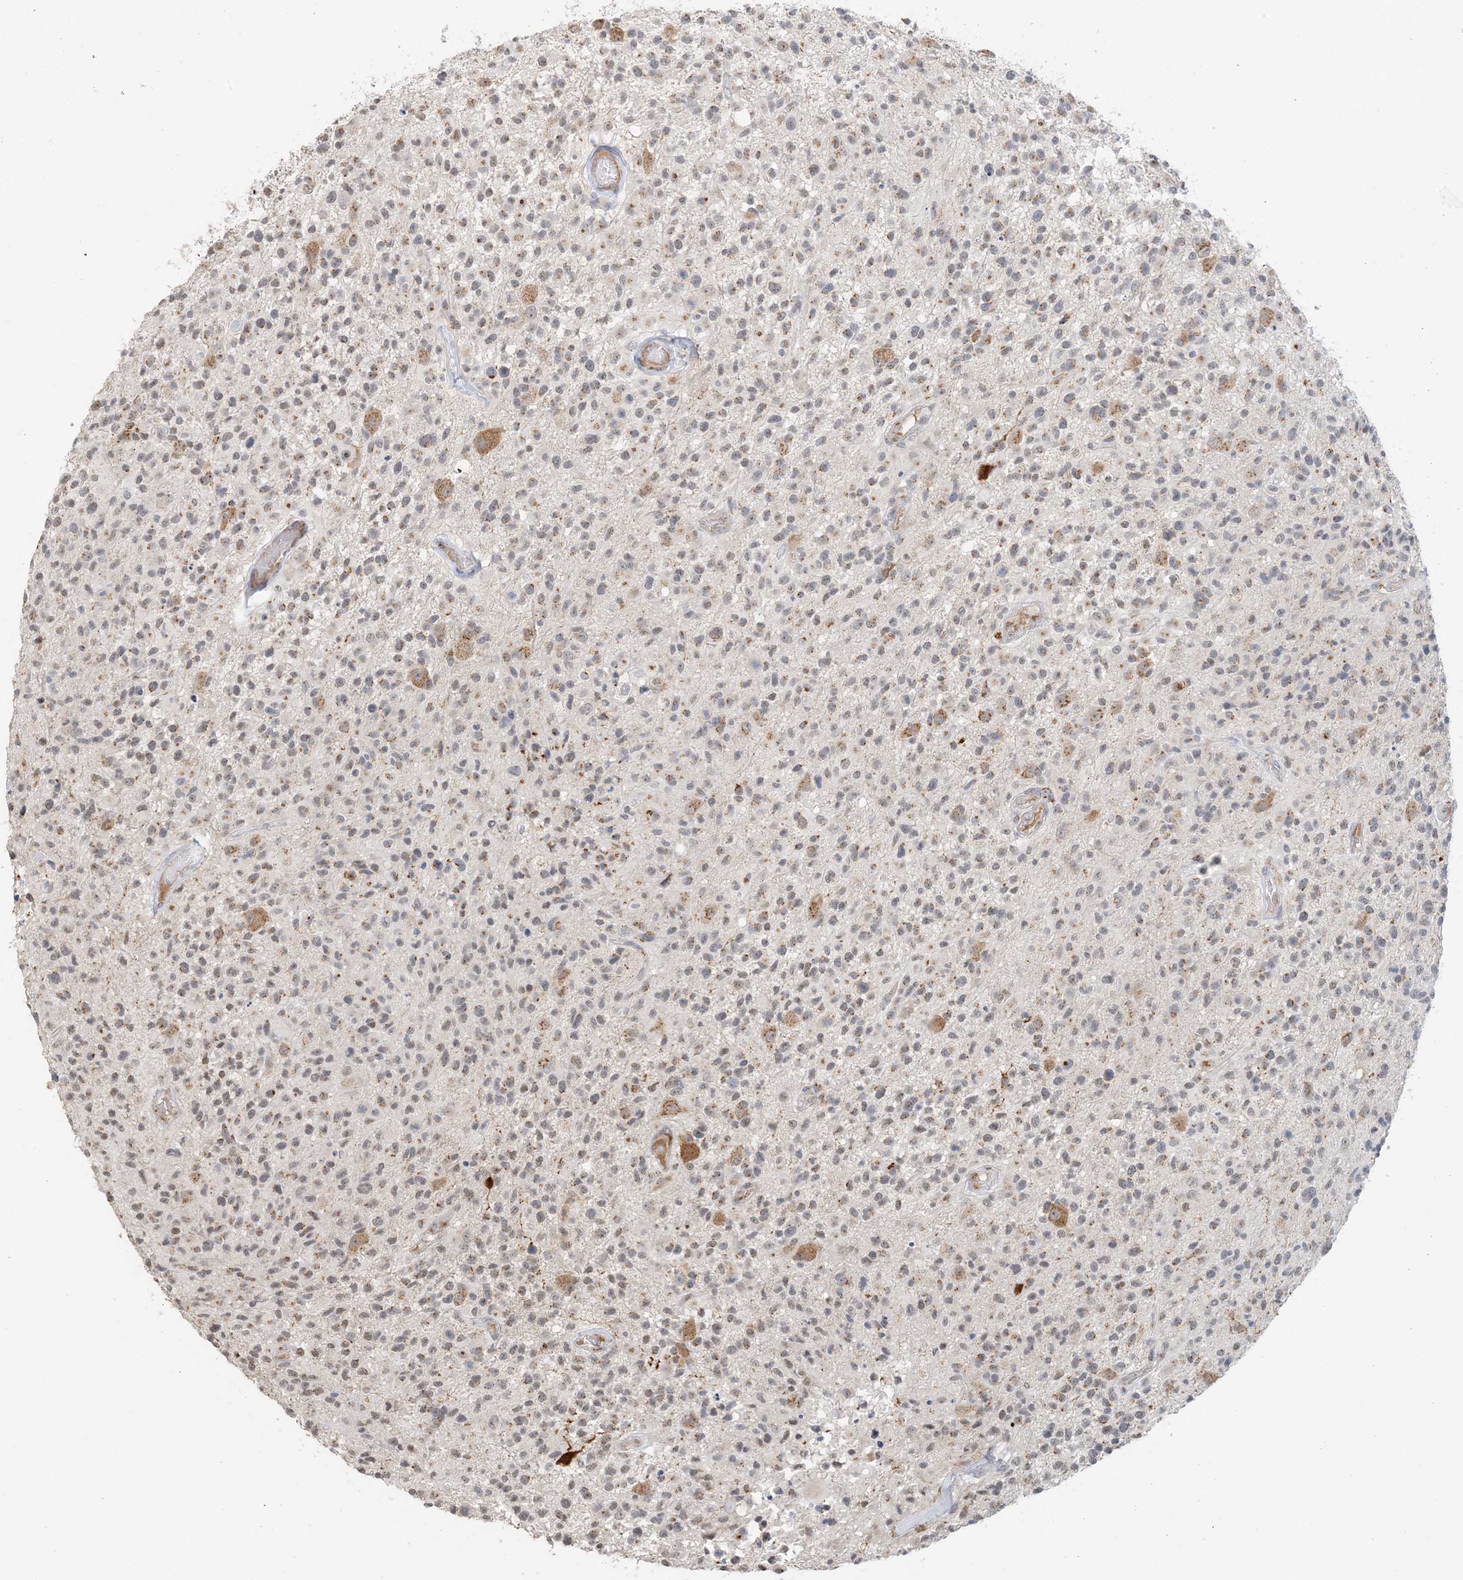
{"staining": {"intensity": "weak", "quantity": "25%-75%", "location": "cytoplasmic/membranous"}, "tissue": "glioma", "cell_type": "Tumor cells", "image_type": "cancer", "snomed": [{"axis": "morphology", "description": "Glioma, malignant, High grade"}, {"axis": "morphology", "description": "Glioblastoma, NOS"}, {"axis": "topography", "description": "Brain"}], "caption": "Immunohistochemical staining of glioma exhibits weak cytoplasmic/membranous protein positivity in approximately 25%-75% of tumor cells.", "gene": "ZCCHC4", "patient": {"sex": "male", "age": 60}}